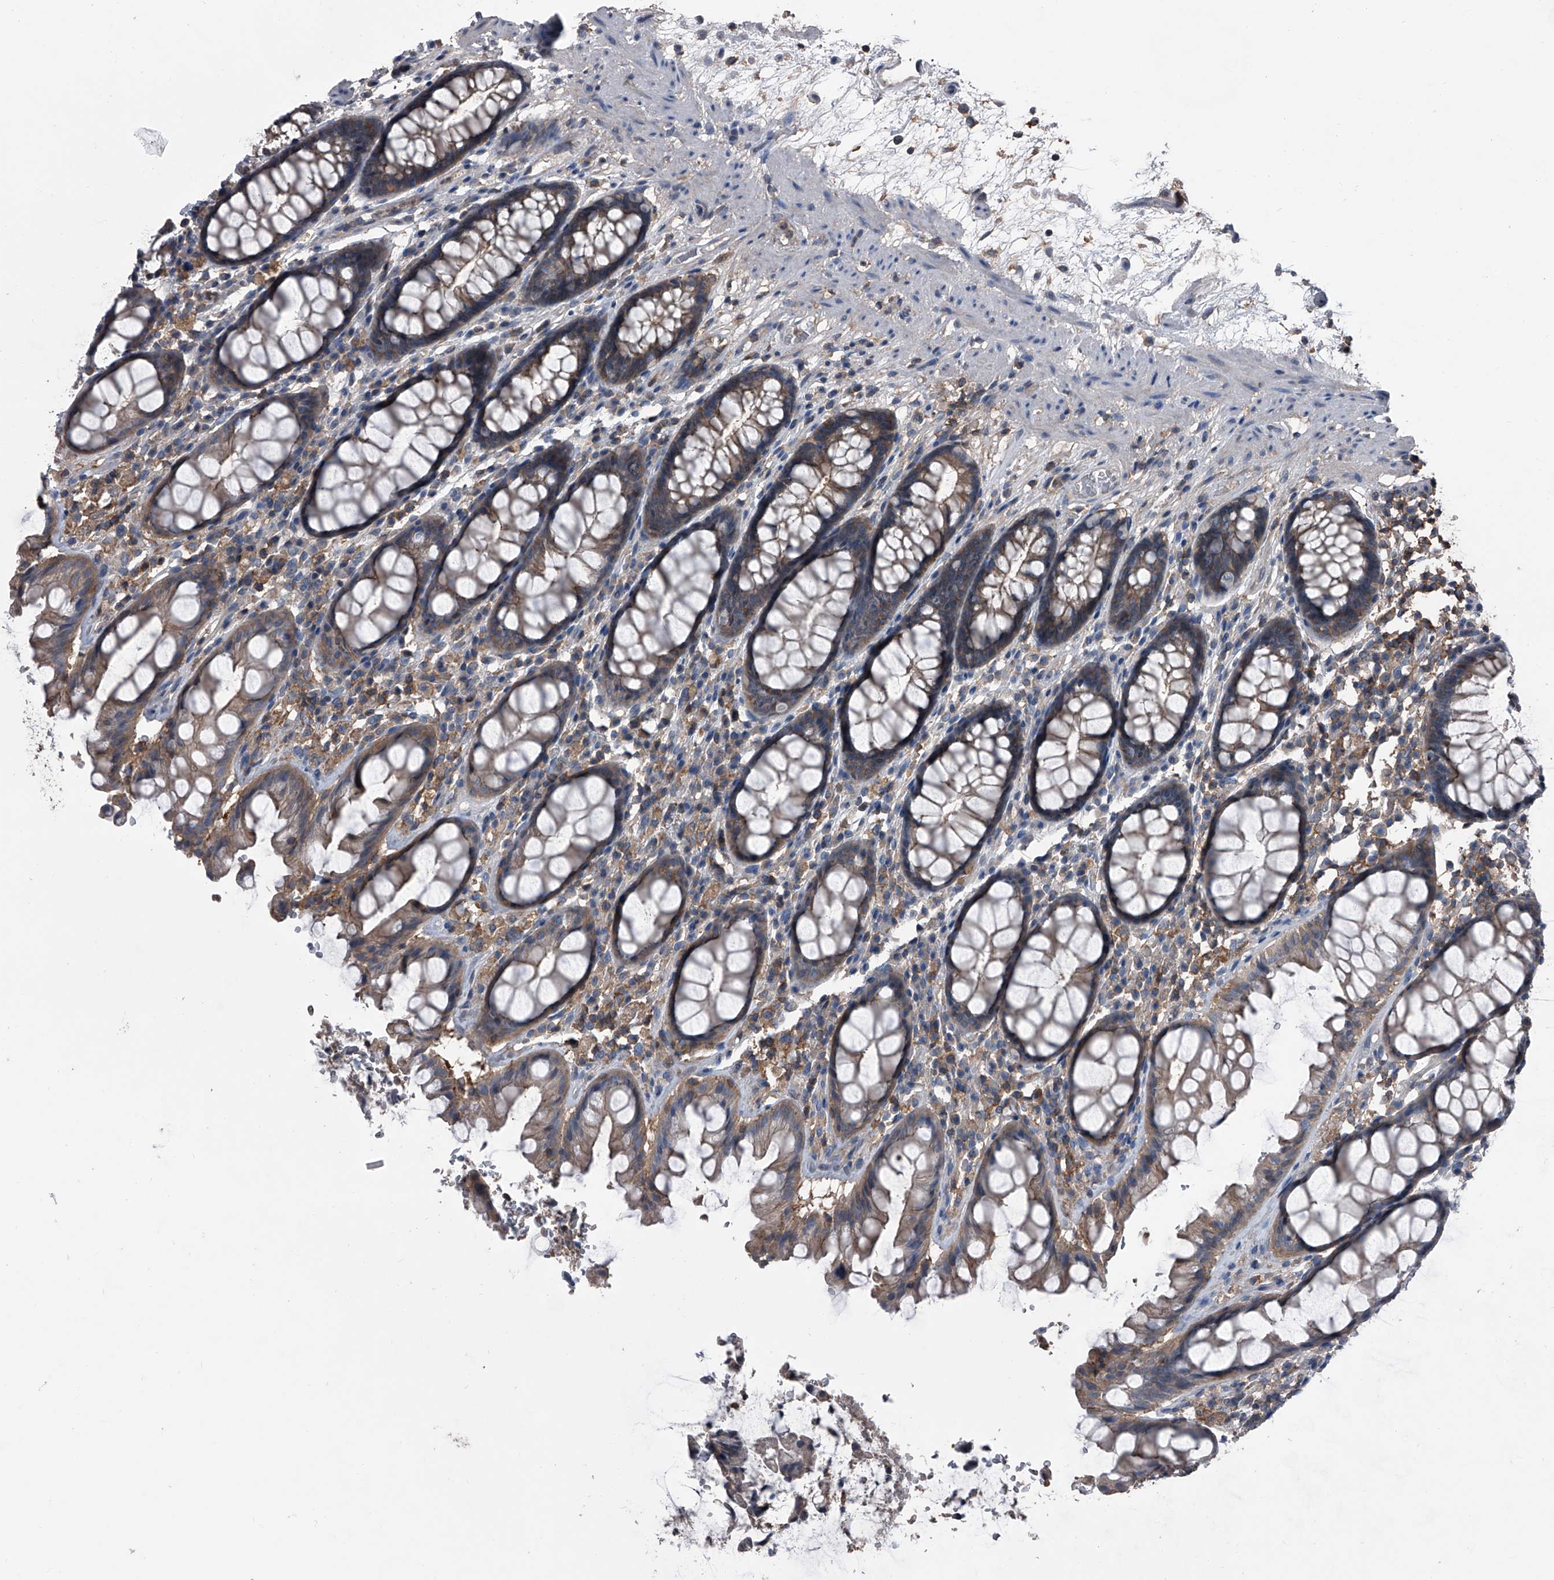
{"staining": {"intensity": "weak", "quantity": ">75%", "location": "cytoplasmic/membranous"}, "tissue": "rectum", "cell_type": "Glandular cells", "image_type": "normal", "snomed": [{"axis": "morphology", "description": "Normal tissue, NOS"}, {"axis": "topography", "description": "Rectum"}], "caption": "Protein staining reveals weak cytoplasmic/membranous expression in approximately >75% of glandular cells in unremarkable rectum. (DAB = brown stain, brightfield microscopy at high magnification).", "gene": "PIP5K1A", "patient": {"sex": "male", "age": 64}}